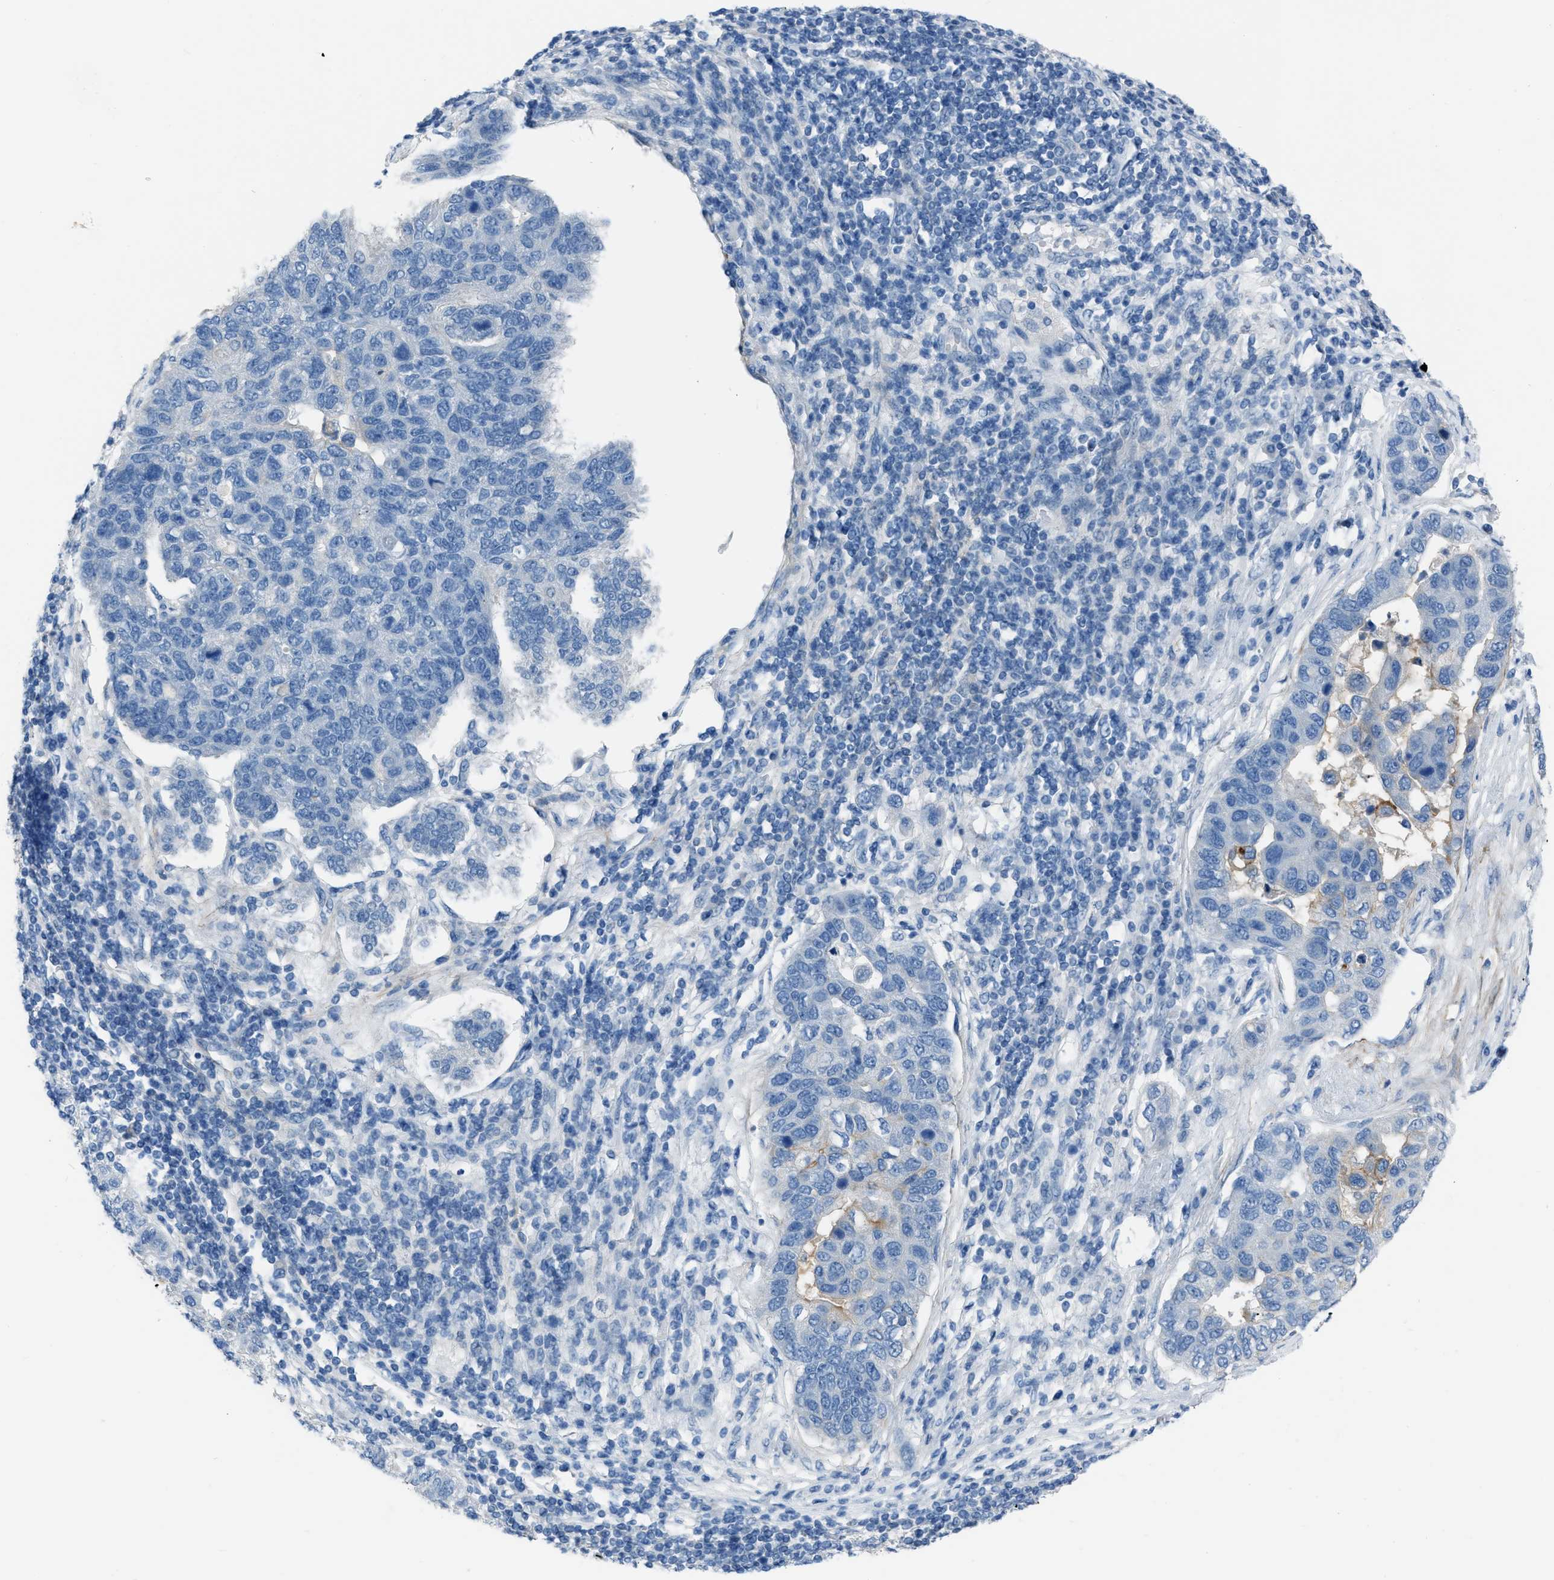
{"staining": {"intensity": "negative", "quantity": "none", "location": "none"}, "tissue": "pancreatic cancer", "cell_type": "Tumor cells", "image_type": "cancer", "snomed": [{"axis": "morphology", "description": "Adenocarcinoma, NOS"}, {"axis": "topography", "description": "Pancreas"}], "caption": "This photomicrograph is of pancreatic cancer (adenocarcinoma) stained with immunohistochemistry to label a protein in brown with the nuclei are counter-stained blue. There is no expression in tumor cells.", "gene": "SPATC1L", "patient": {"sex": "female", "age": 61}}